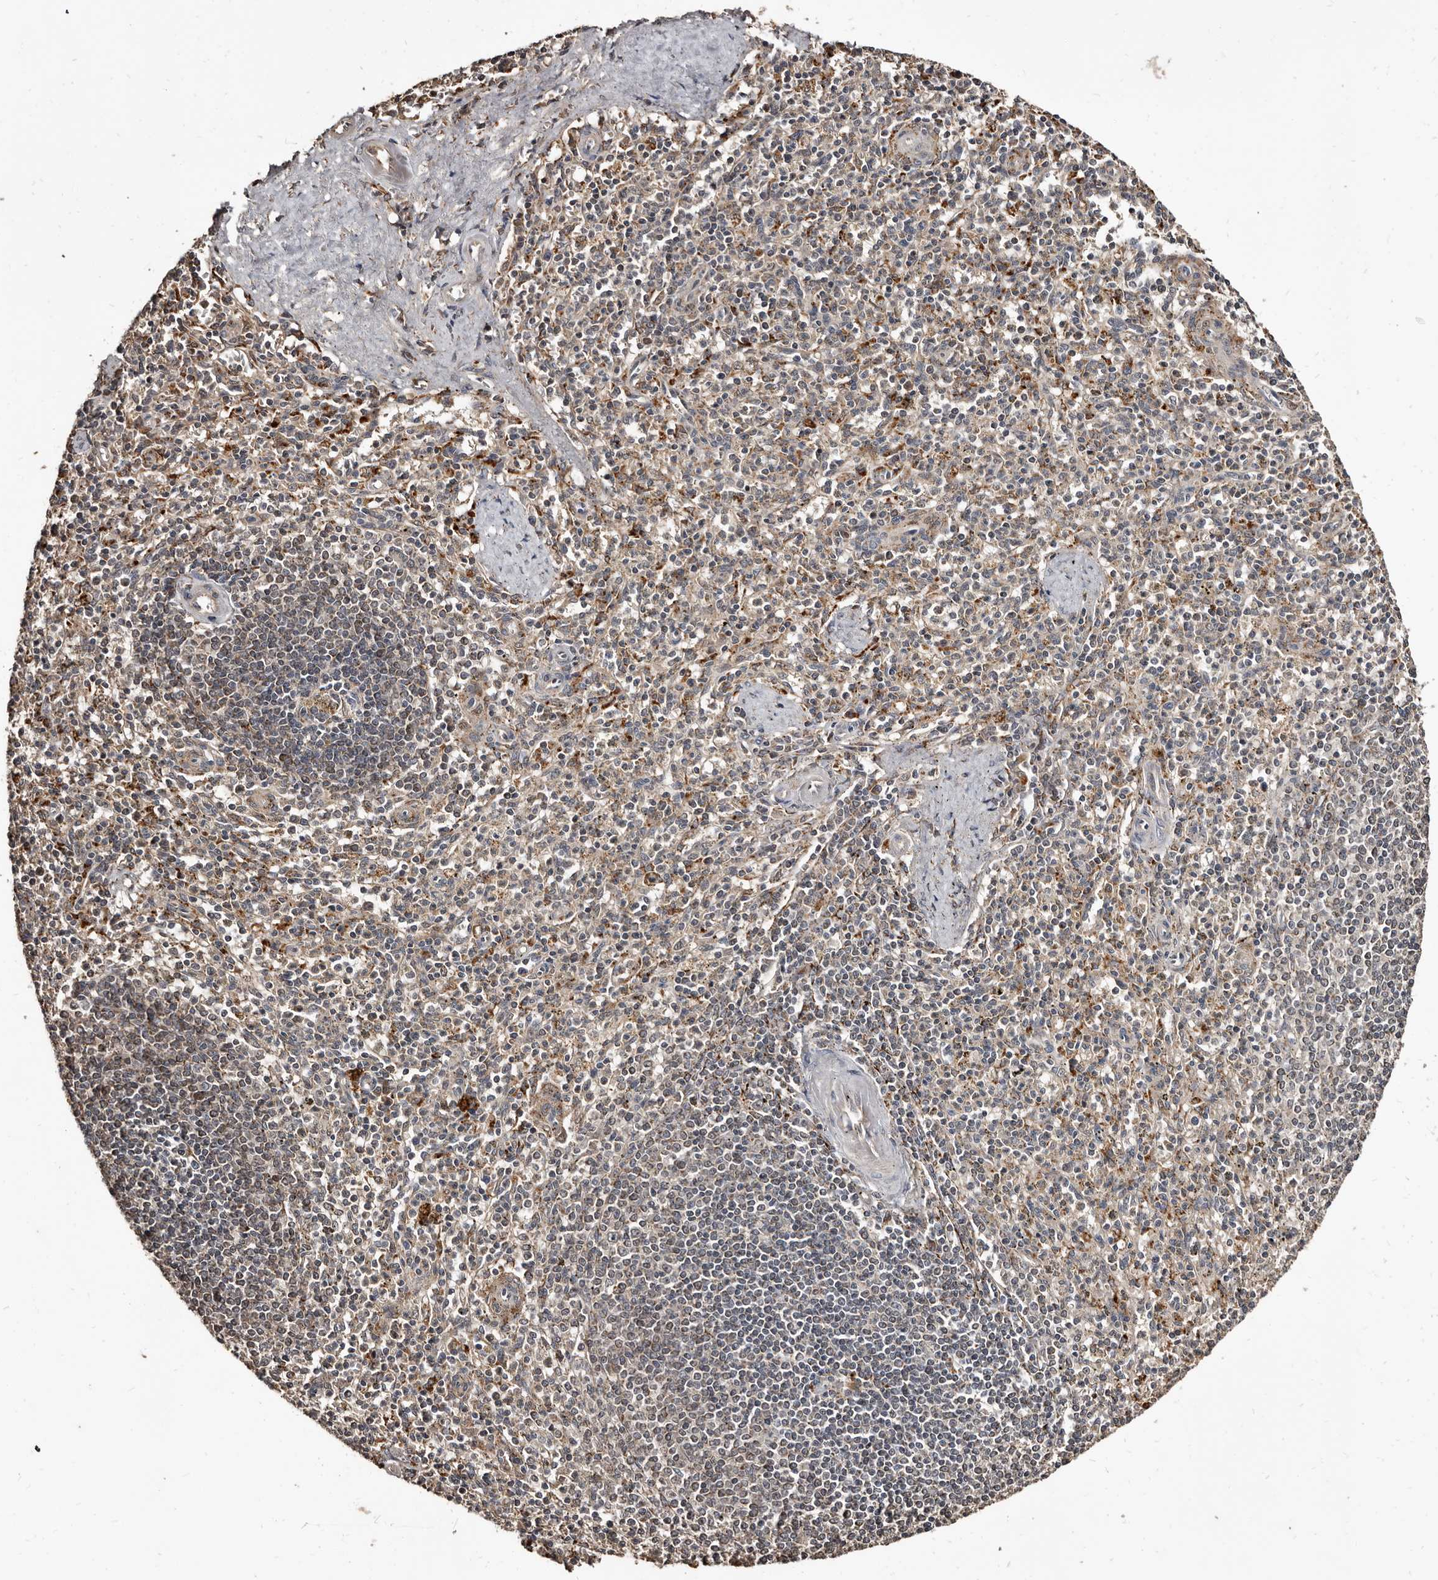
{"staining": {"intensity": "weak", "quantity": "25%-75%", "location": "cytoplasmic/membranous"}, "tissue": "spleen", "cell_type": "Cells in red pulp", "image_type": "normal", "snomed": [{"axis": "morphology", "description": "Normal tissue, NOS"}, {"axis": "topography", "description": "Spleen"}], "caption": "Brown immunohistochemical staining in normal spleen exhibits weak cytoplasmic/membranous positivity in approximately 25%-75% of cells in red pulp. Ihc stains the protein in brown and the nuclei are stained blue.", "gene": "AKAP7", "patient": {"sex": "male", "age": 72}}